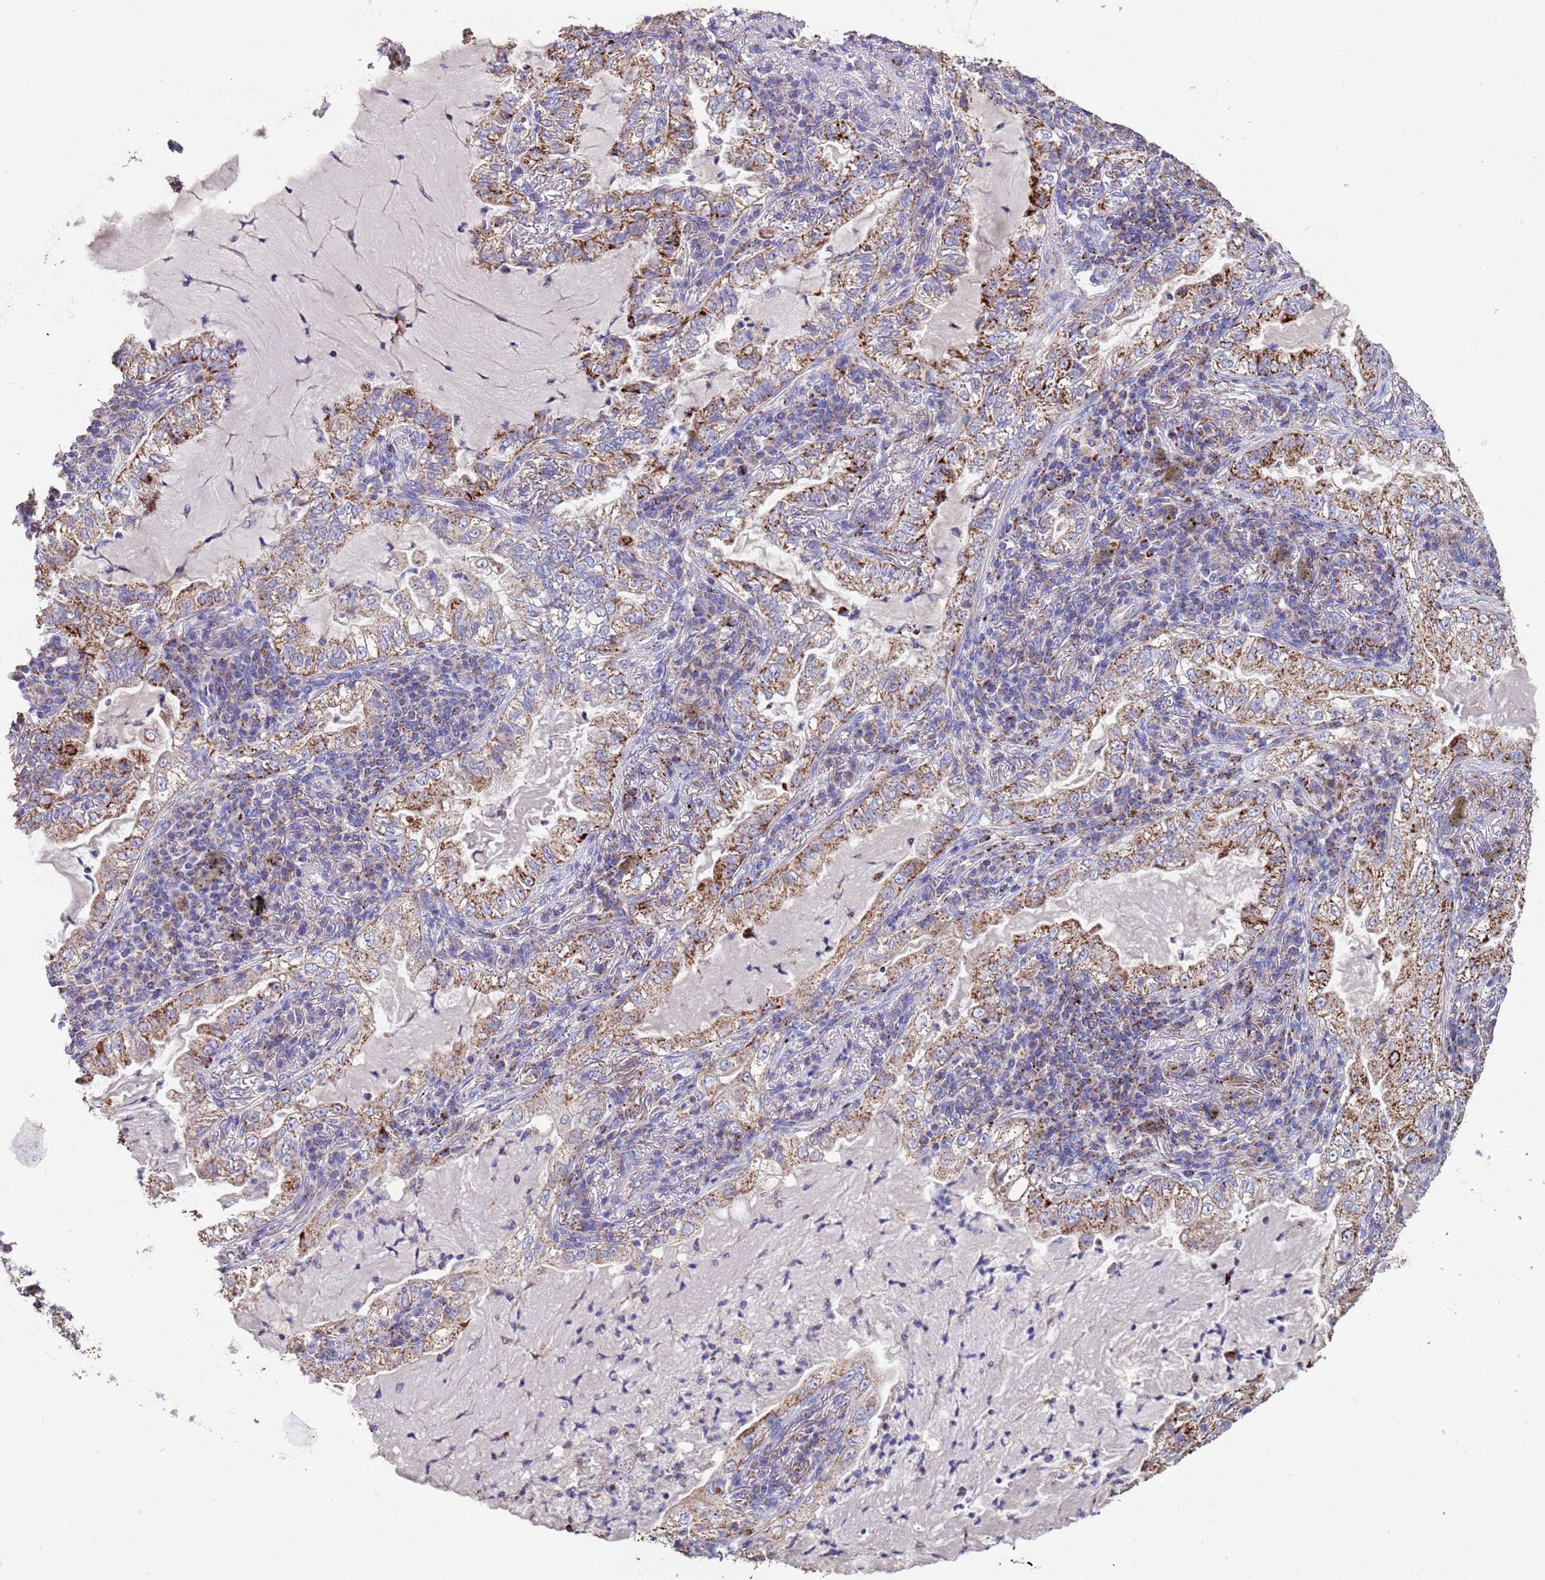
{"staining": {"intensity": "moderate", "quantity": ">75%", "location": "cytoplasmic/membranous"}, "tissue": "lung cancer", "cell_type": "Tumor cells", "image_type": "cancer", "snomed": [{"axis": "morphology", "description": "Adenocarcinoma, NOS"}, {"axis": "topography", "description": "Lung"}], "caption": "Lung adenocarcinoma stained with a protein marker demonstrates moderate staining in tumor cells.", "gene": "ZNFX1", "patient": {"sex": "female", "age": 73}}